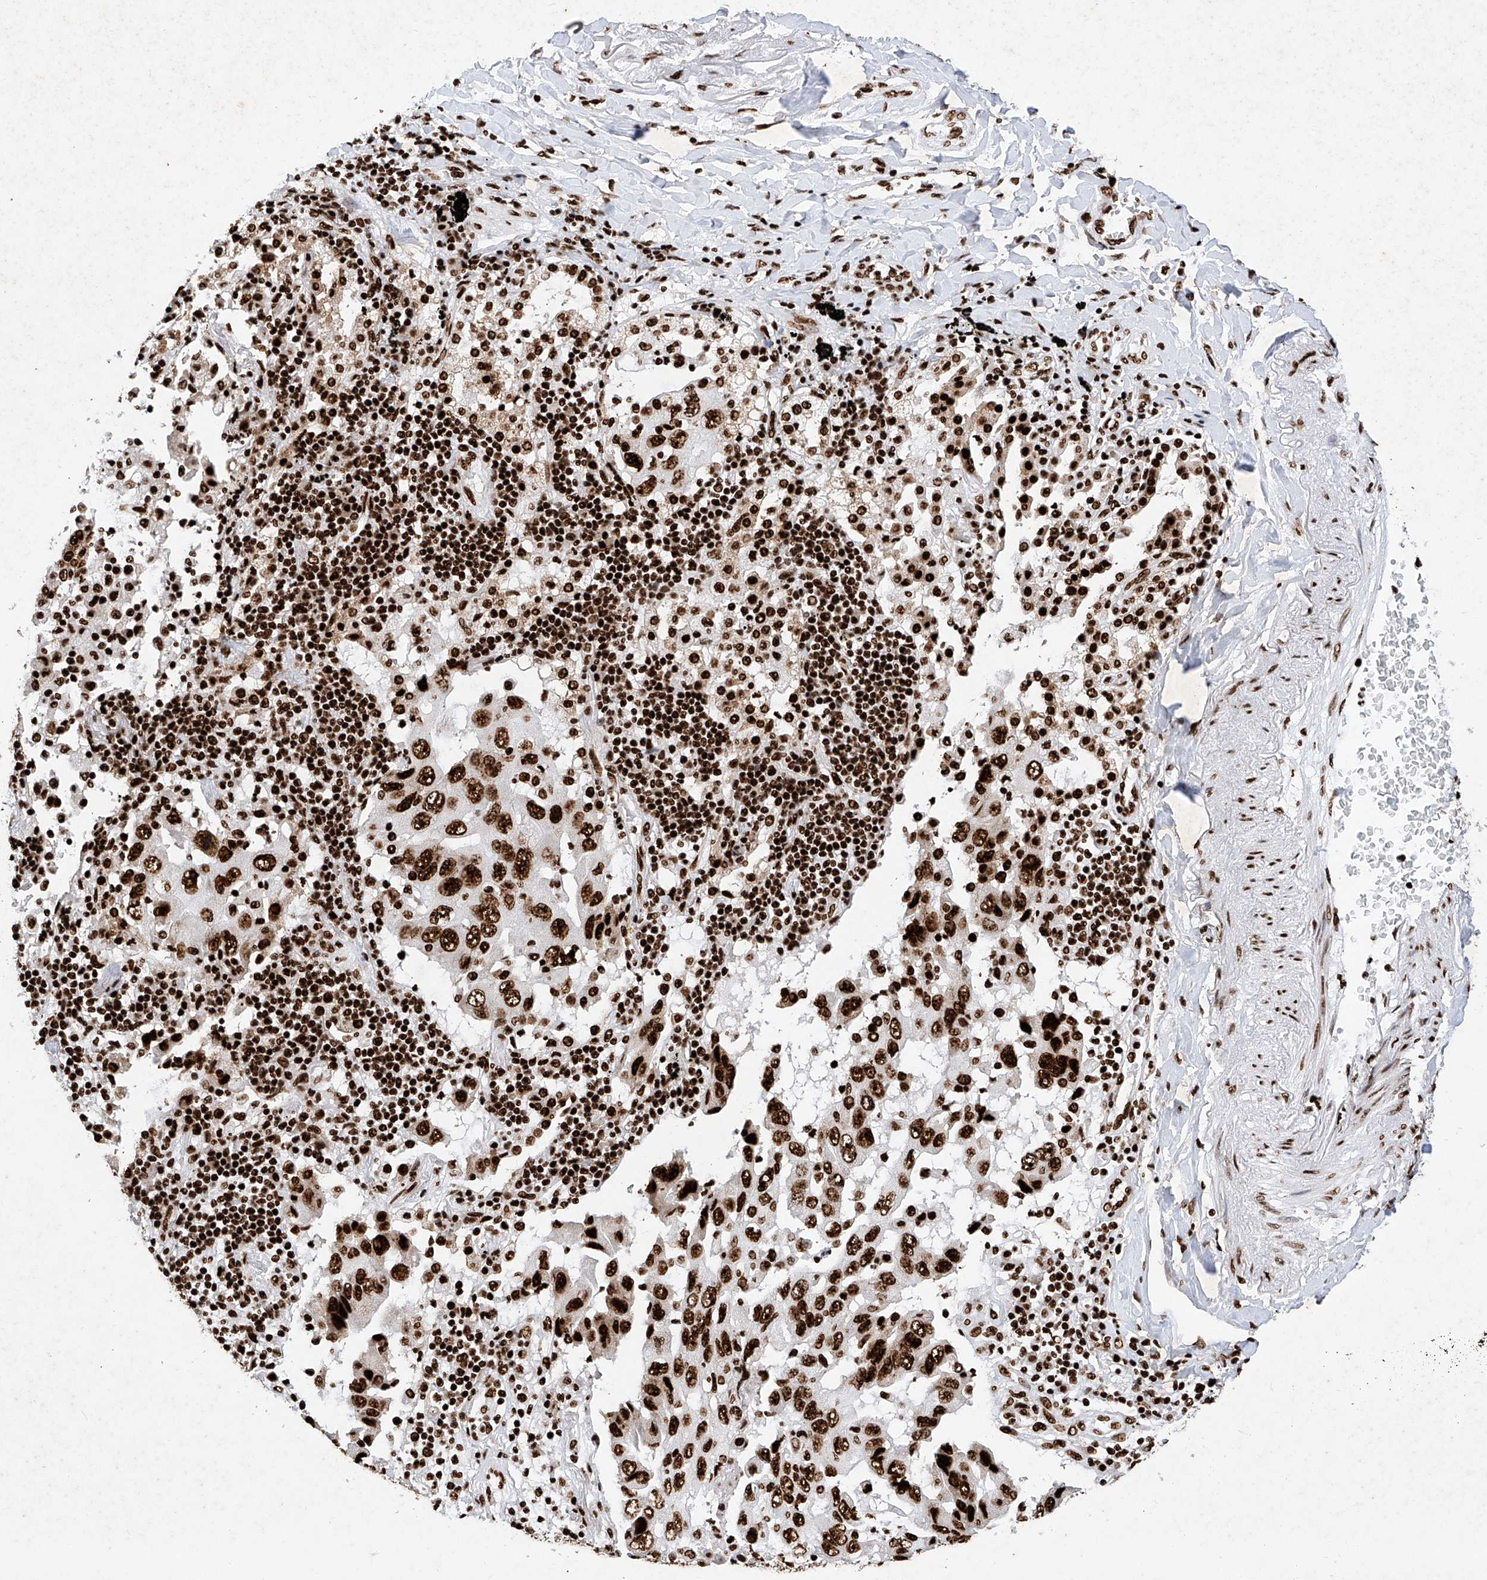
{"staining": {"intensity": "strong", "quantity": ">75%", "location": "nuclear"}, "tissue": "lung cancer", "cell_type": "Tumor cells", "image_type": "cancer", "snomed": [{"axis": "morphology", "description": "Adenocarcinoma, NOS"}, {"axis": "topography", "description": "Lung"}], "caption": "Brown immunohistochemical staining in human lung cancer (adenocarcinoma) reveals strong nuclear positivity in approximately >75% of tumor cells.", "gene": "SRSF6", "patient": {"sex": "female", "age": 65}}